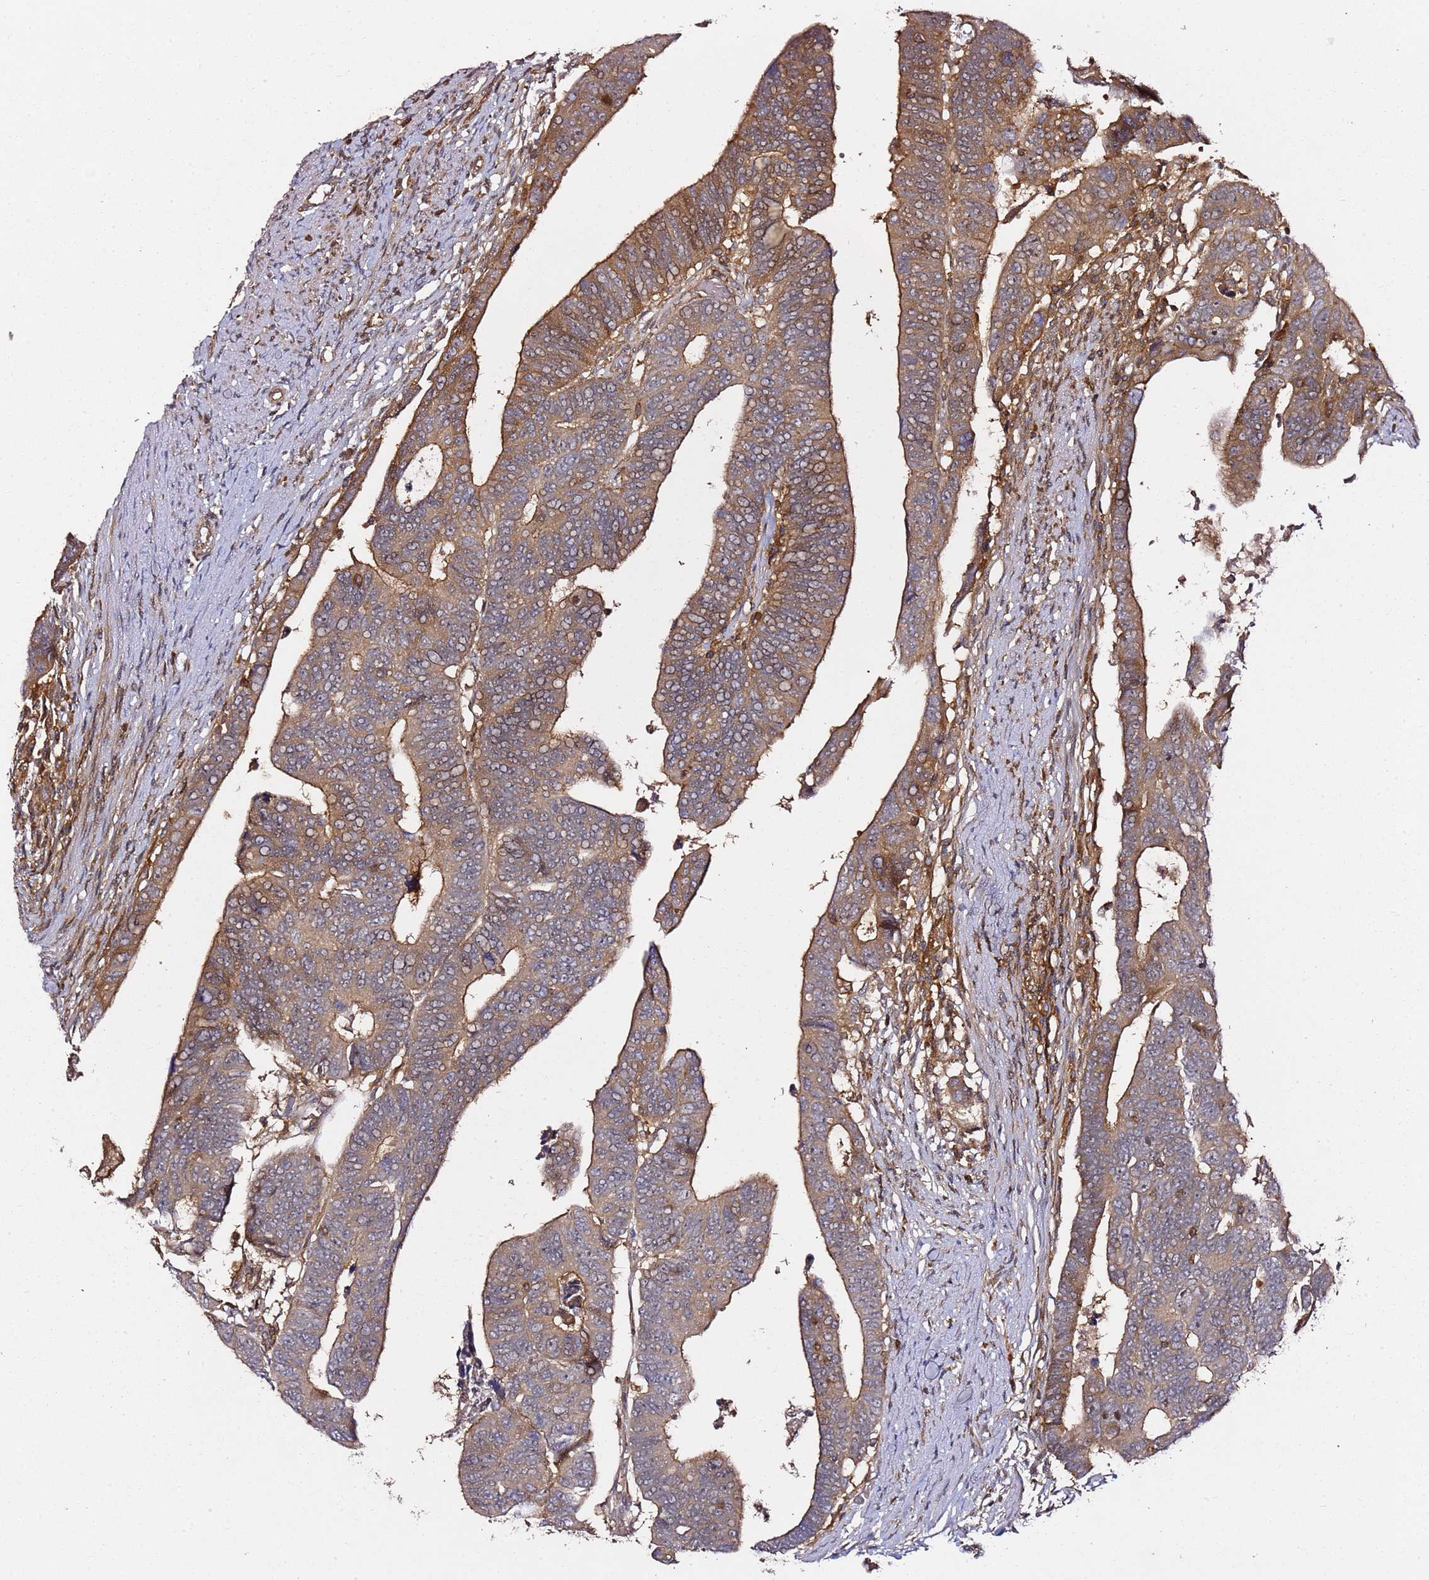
{"staining": {"intensity": "moderate", "quantity": ">75%", "location": "cytoplasmic/membranous"}, "tissue": "colorectal cancer", "cell_type": "Tumor cells", "image_type": "cancer", "snomed": [{"axis": "morphology", "description": "Adenocarcinoma, NOS"}, {"axis": "topography", "description": "Rectum"}], "caption": "Adenocarcinoma (colorectal) tissue reveals moderate cytoplasmic/membranous staining in about >75% of tumor cells, visualized by immunohistochemistry.", "gene": "PRMT7", "patient": {"sex": "female", "age": 65}}